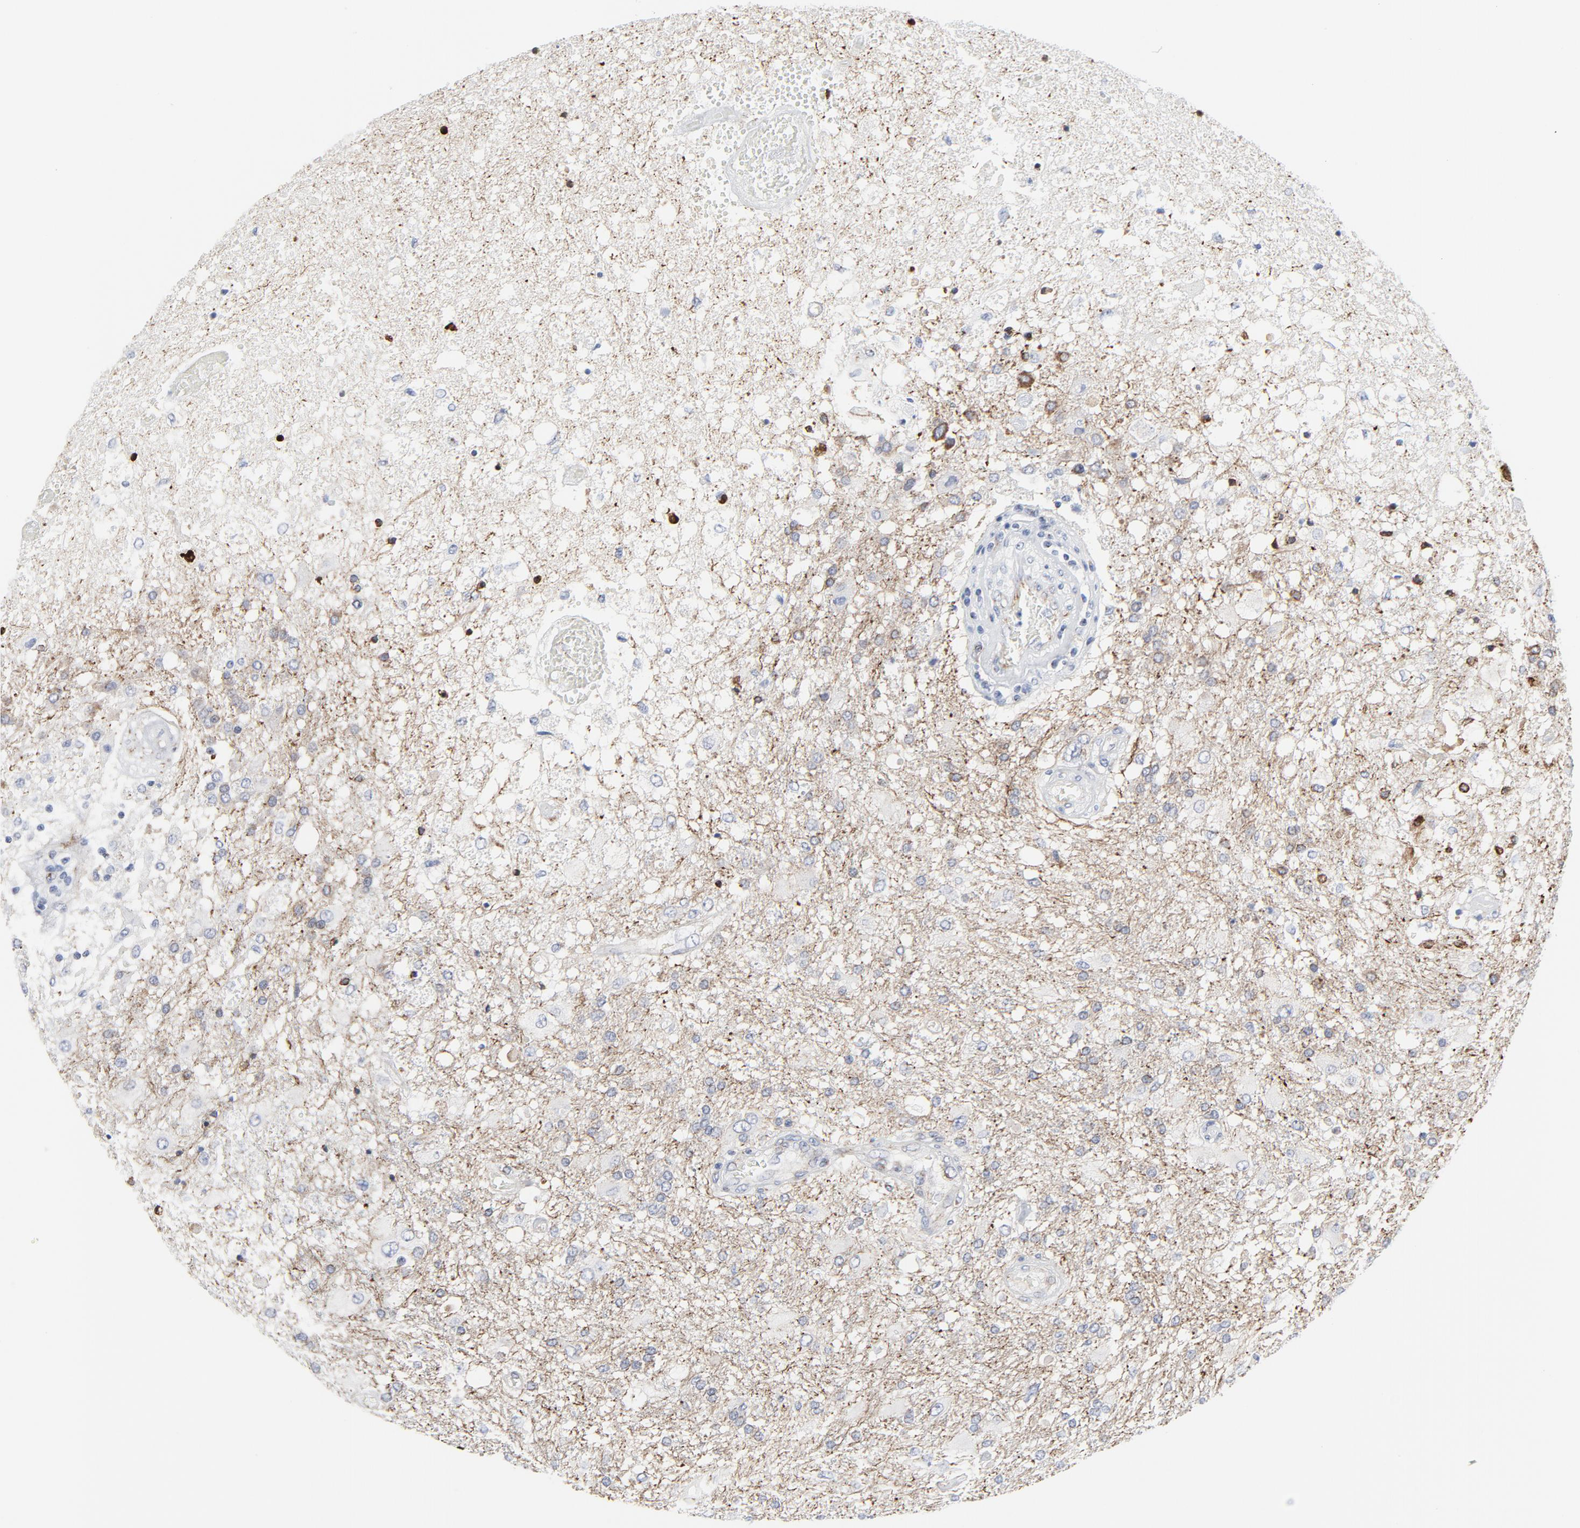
{"staining": {"intensity": "negative", "quantity": "none", "location": "none"}, "tissue": "glioma", "cell_type": "Tumor cells", "image_type": "cancer", "snomed": [{"axis": "morphology", "description": "Glioma, malignant, High grade"}, {"axis": "topography", "description": "Cerebral cortex"}], "caption": "Immunohistochemical staining of malignant glioma (high-grade) exhibits no significant positivity in tumor cells. (DAB immunohistochemistry (IHC), high magnification).", "gene": "TUBB1", "patient": {"sex": "male", "age": 79}}